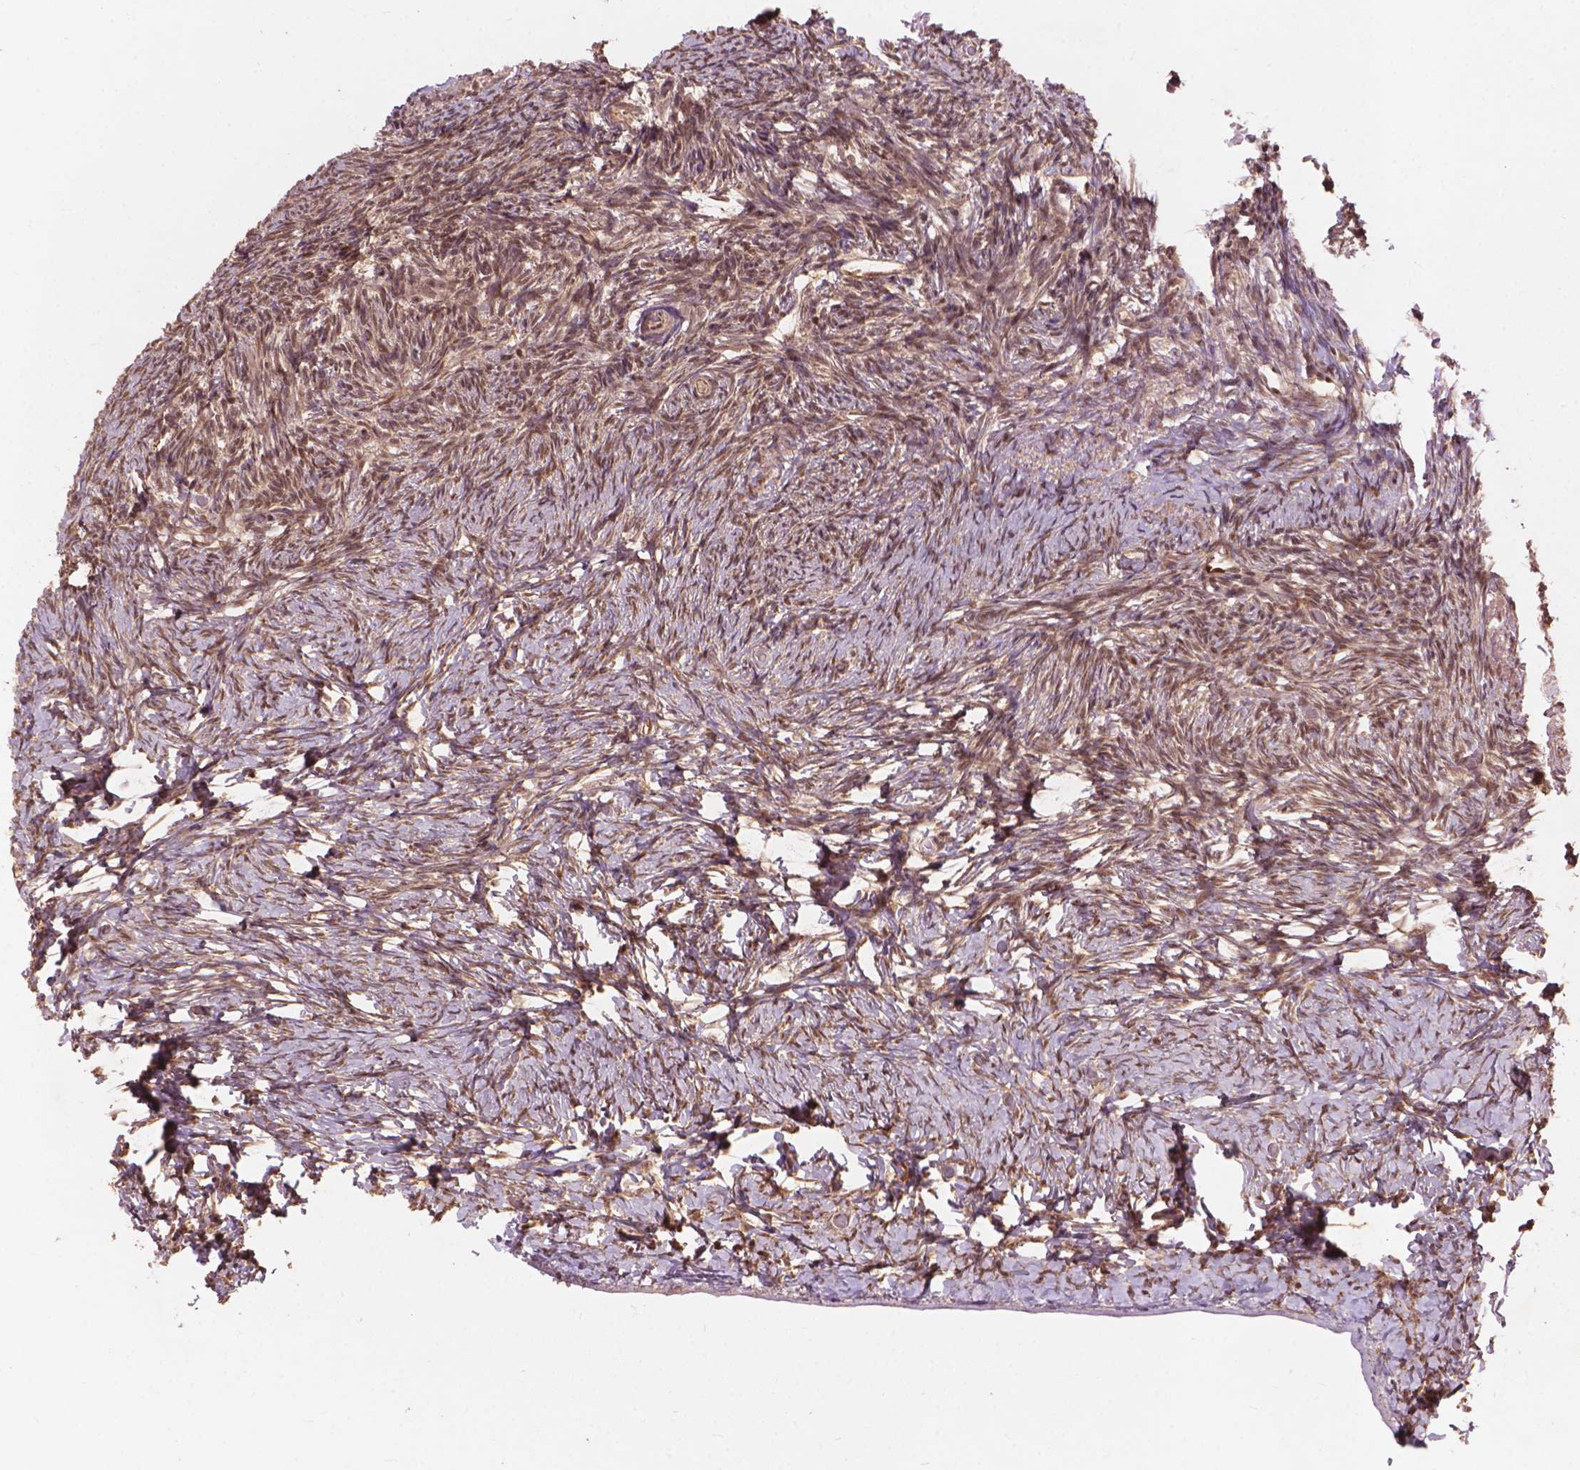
{"staining": {"intensity": "moderate", "quantity": ">75%", "location": "cytoplasmic/membranous,nuclear"}, "tissue": "ovary", "cell_type": "Follicle cells", "image_type": "normal", "snomed": [{"axis": "morphology", "description": "Normal tissue, NOS"}, {"axis": "topography", "description": "Ovary"}], "caption": "Follicle cells display medium levels of moderate cytoplasmic/membranous,nuclear positivity in about >75% of cells in benign ovary.", "gene": "SSU72", "patient": {"sex": "female", "age": 39}}